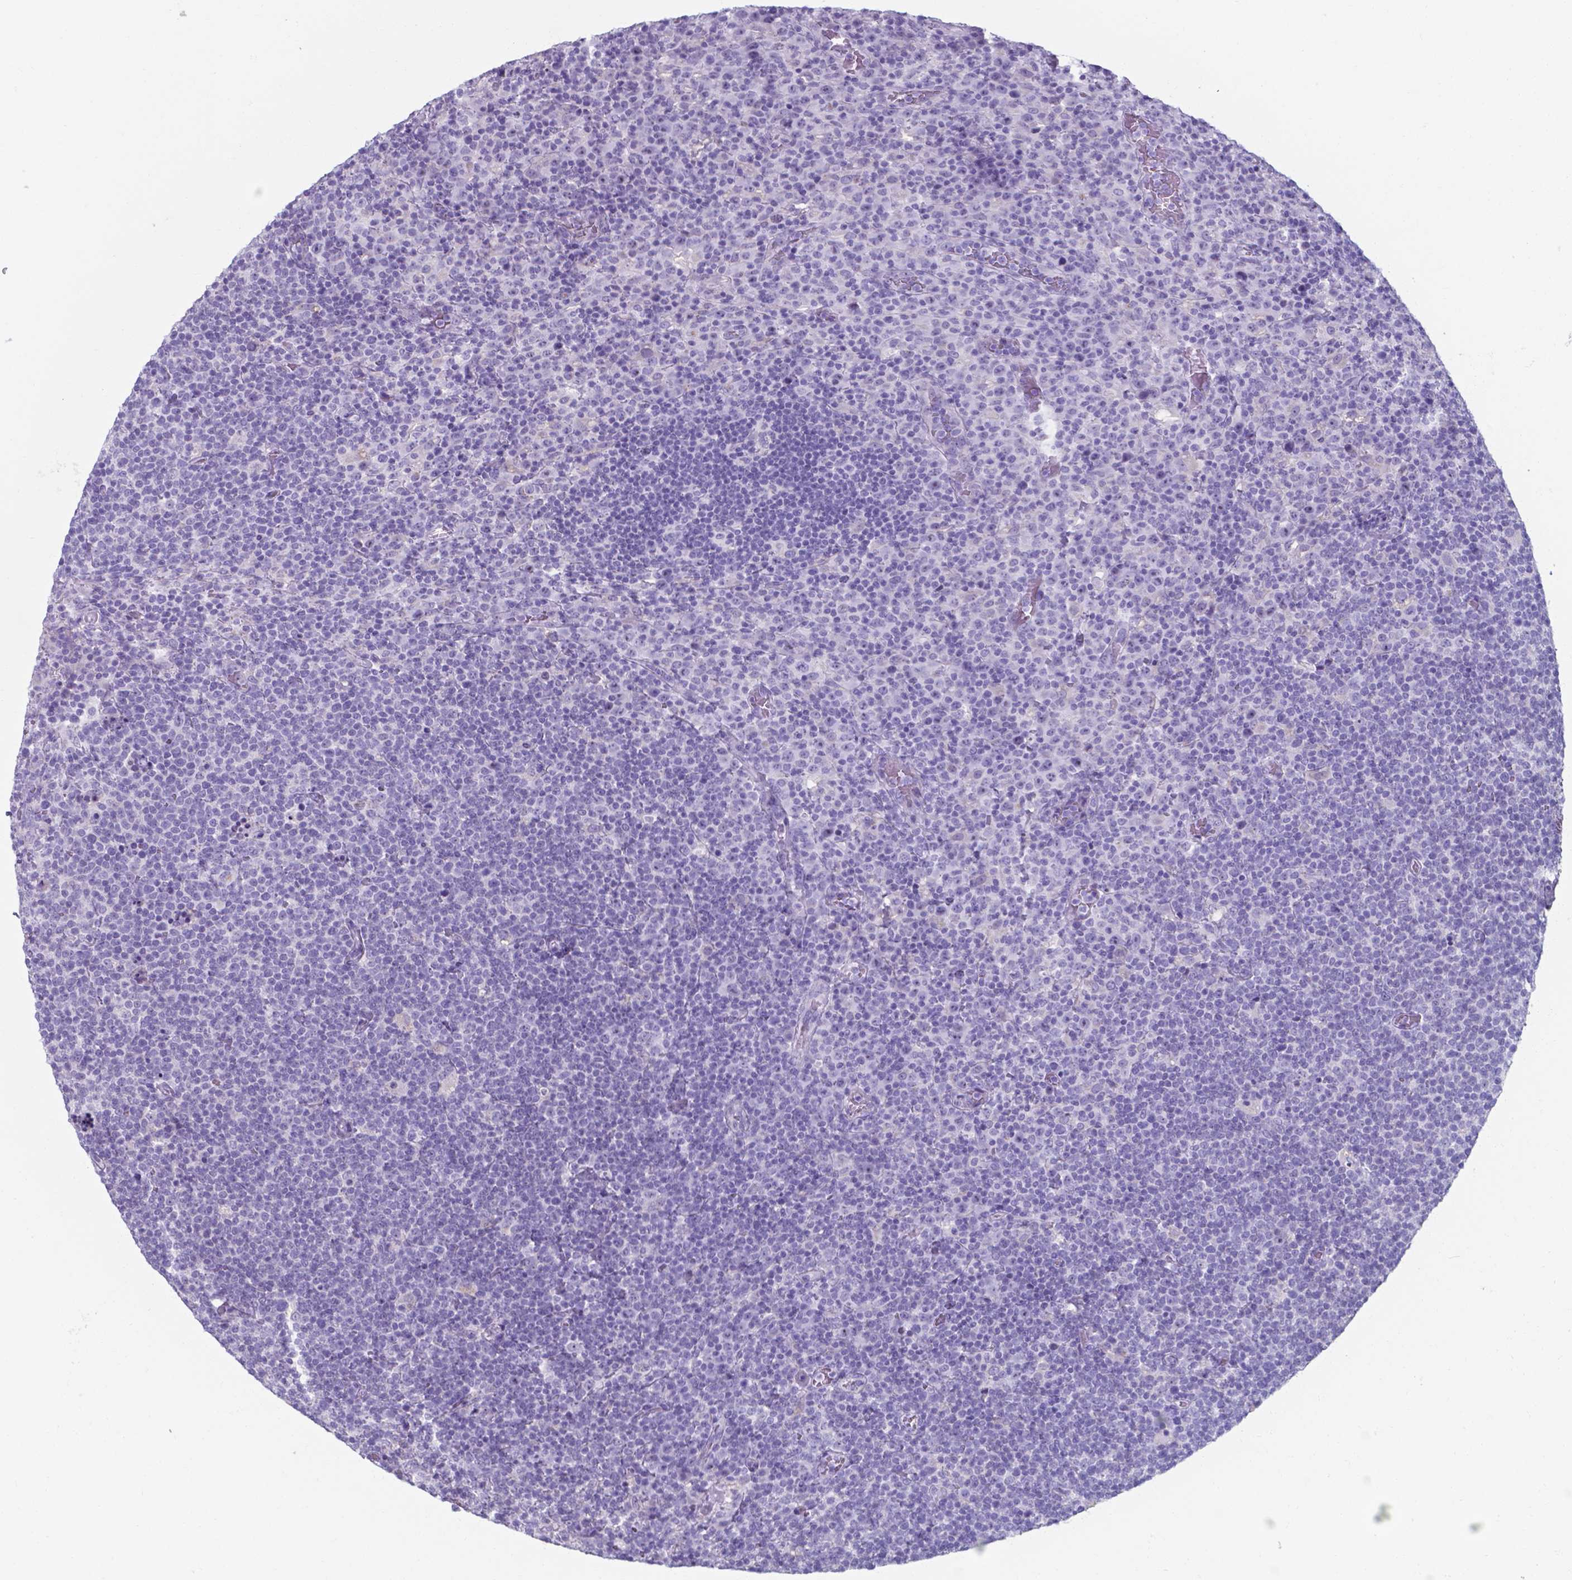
{"staining": {"intensity": "negative", "quantity": "none", "location": "none"}, "tissue": "lymphoma", "cell_type": "Tumor cells", "image_type": "cancer", "snomed": [{"axis": "morphology", "description": "Malignant lymphoma, non-Hodgkin's type, High grade"}, {"axis": "topography", "description": "Lymph node"}], "caption": "This is an immunohistochemistry histopathology image of high-grade malignant lymphoma, non-Hodgkin's type. There is no staining in tumor cells.", "gene": "AP5B1", "patient": {"sex": "male", "age": 61}}